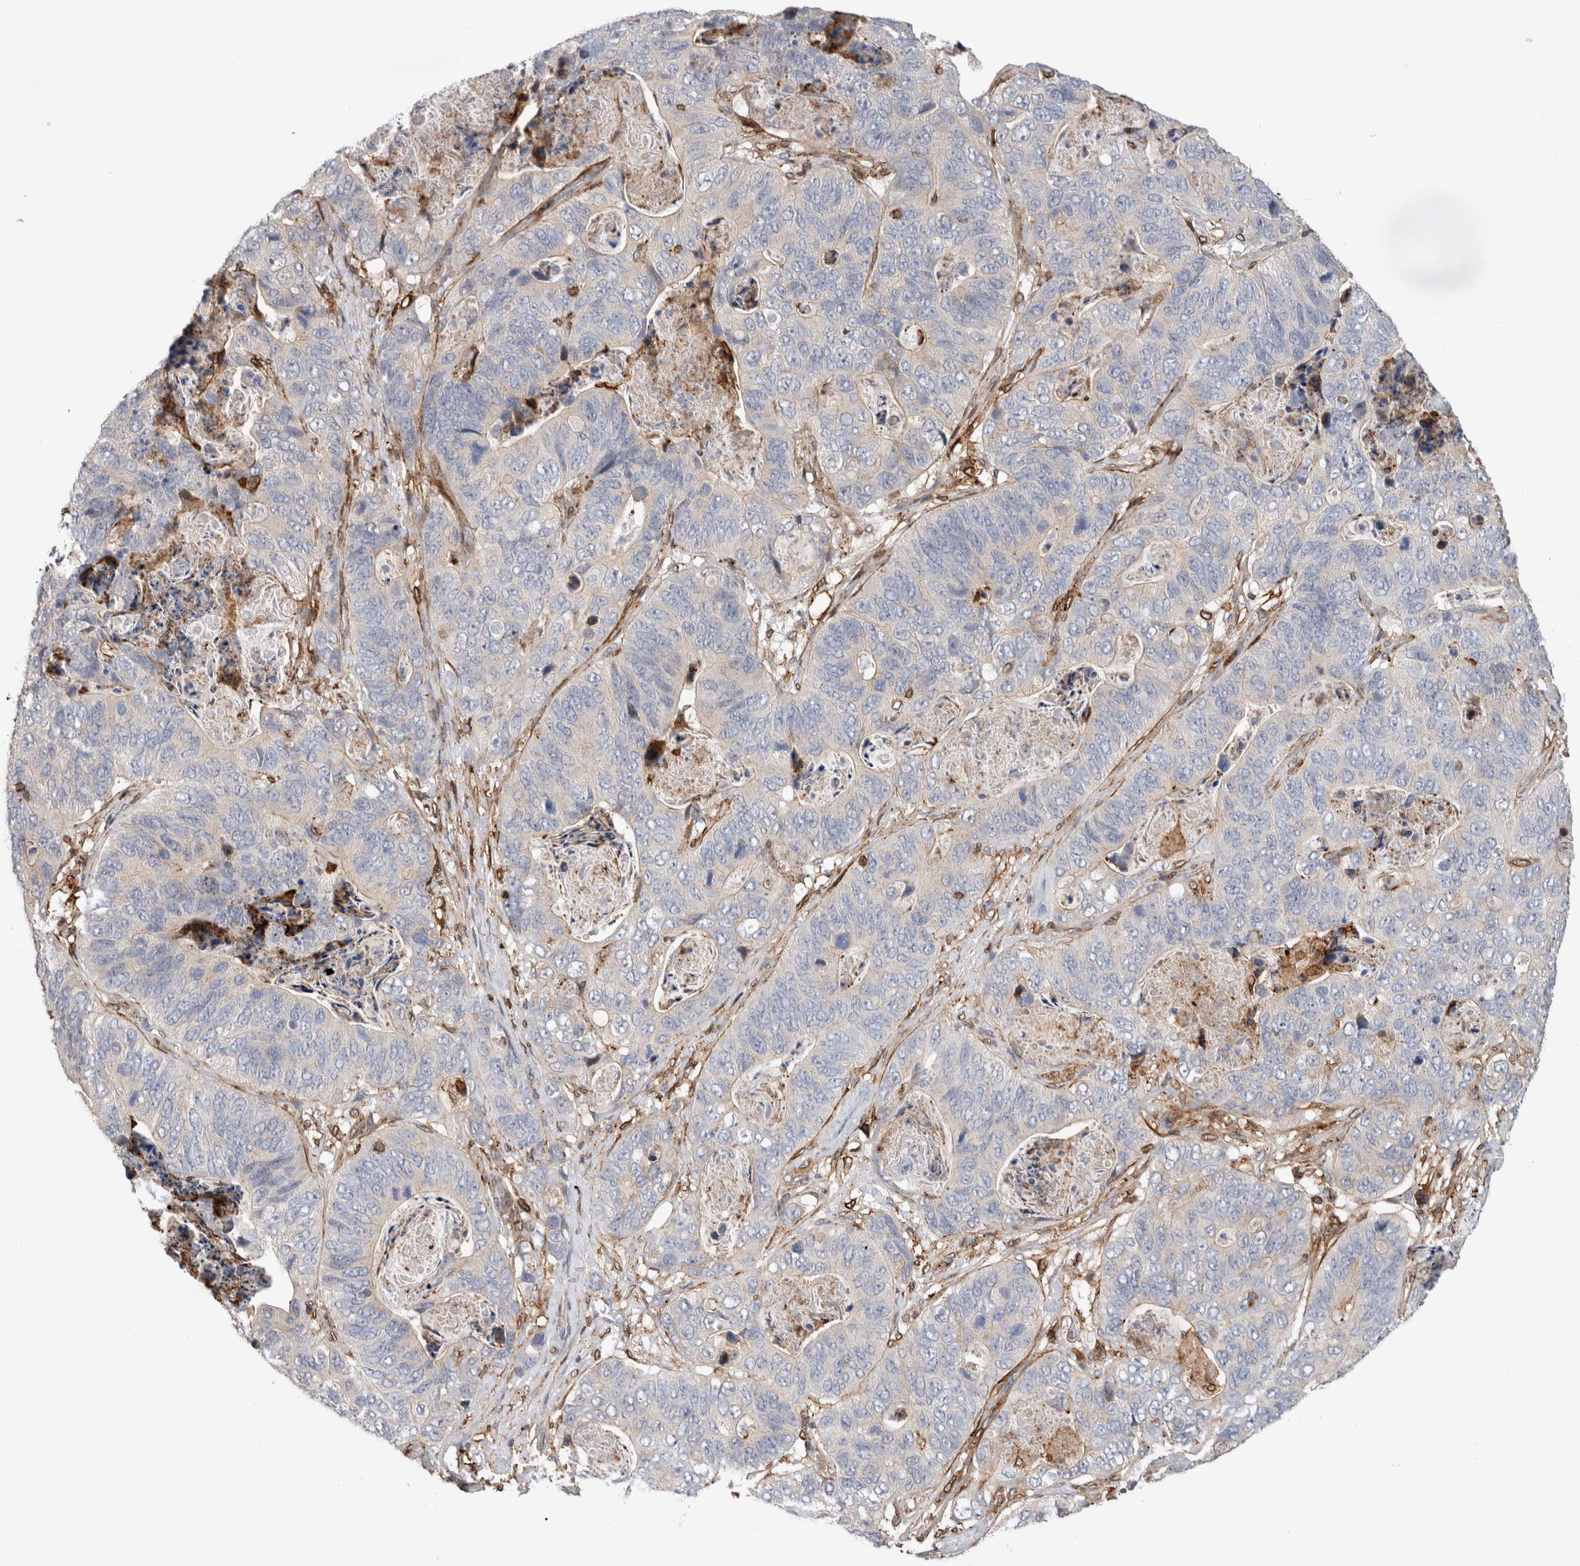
{"staining": {"intensity": "negative", "quantity": "none", "location": "none"}, "tissue": "stomach cancer", "cell_type": "Tumor cells", "image_type": "cancer", "snomed": [{"axis": "morphology", "description": "Normal tissue, NOS"}, {"axis": "morphology", "description": "Adenocarcinoma, NOS"}, {"axis": "topography", "description": "Stomach"}], "caption": "Stomach cancer (adenocarcinoma) stained for a protein using immunohistochemistry shows no expression tumor cells.", "gene": "CCDC88B", "patient": {"sex": "female", "age": 89}}